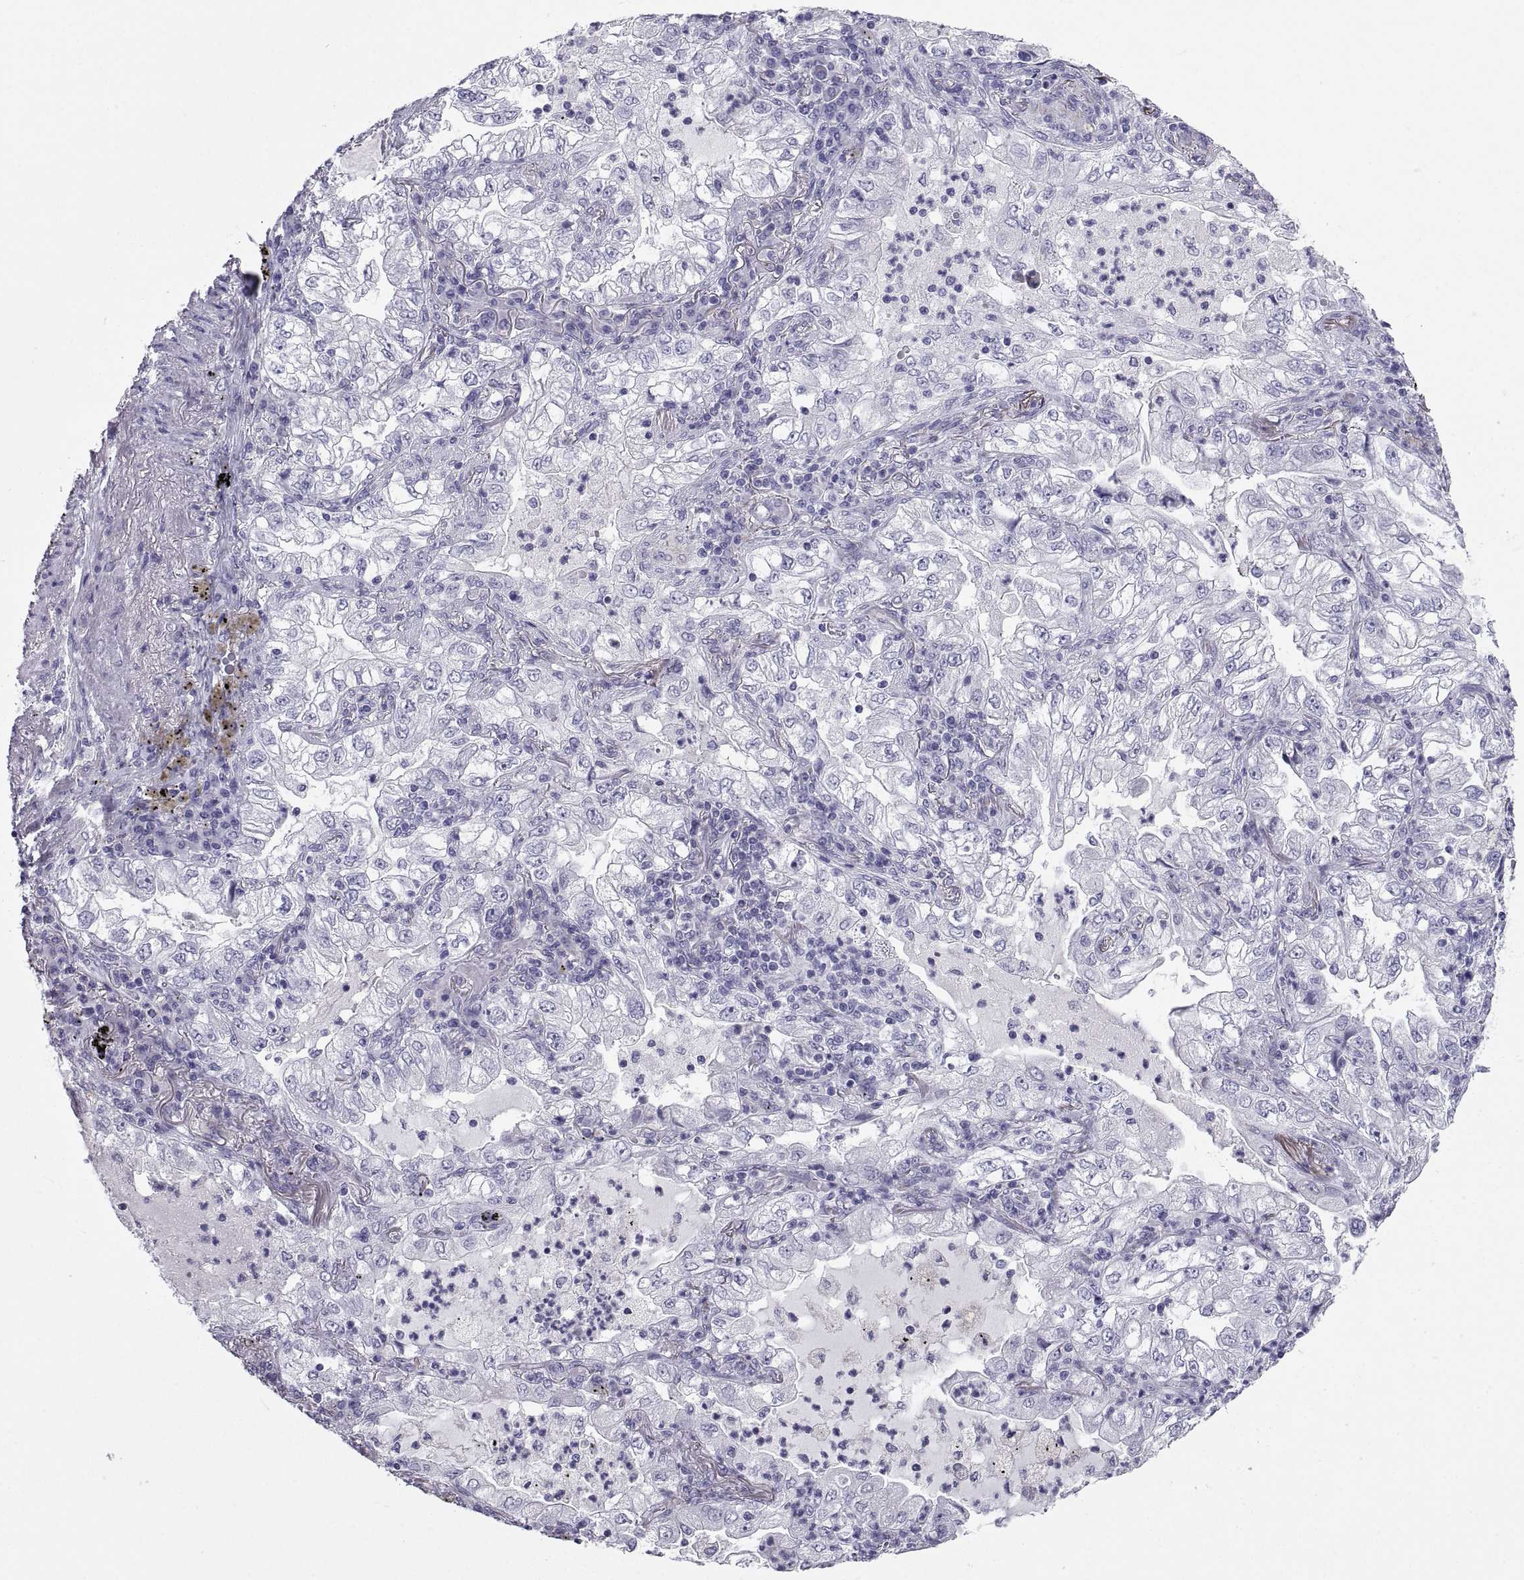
{"staining": {"intensity": "negative", "quantity": "none", "location": "none"}, "tissue": "lung cancer", "cell_type": "Tumor cells", "image_type": "cancer", "snomed": [{"axis": "morphology", "description": "Adenocarcinoma, NOS"}, {"axis": "topography", "description": "Lung"}], "caption": "DAB (3,3'-diaminobenzidine) immunohistochemical staining of human lung cancer shows no significant staining in tumor cells.", "gene": "PCSK1N", "patient": {"sex": "female", "age": 73}}